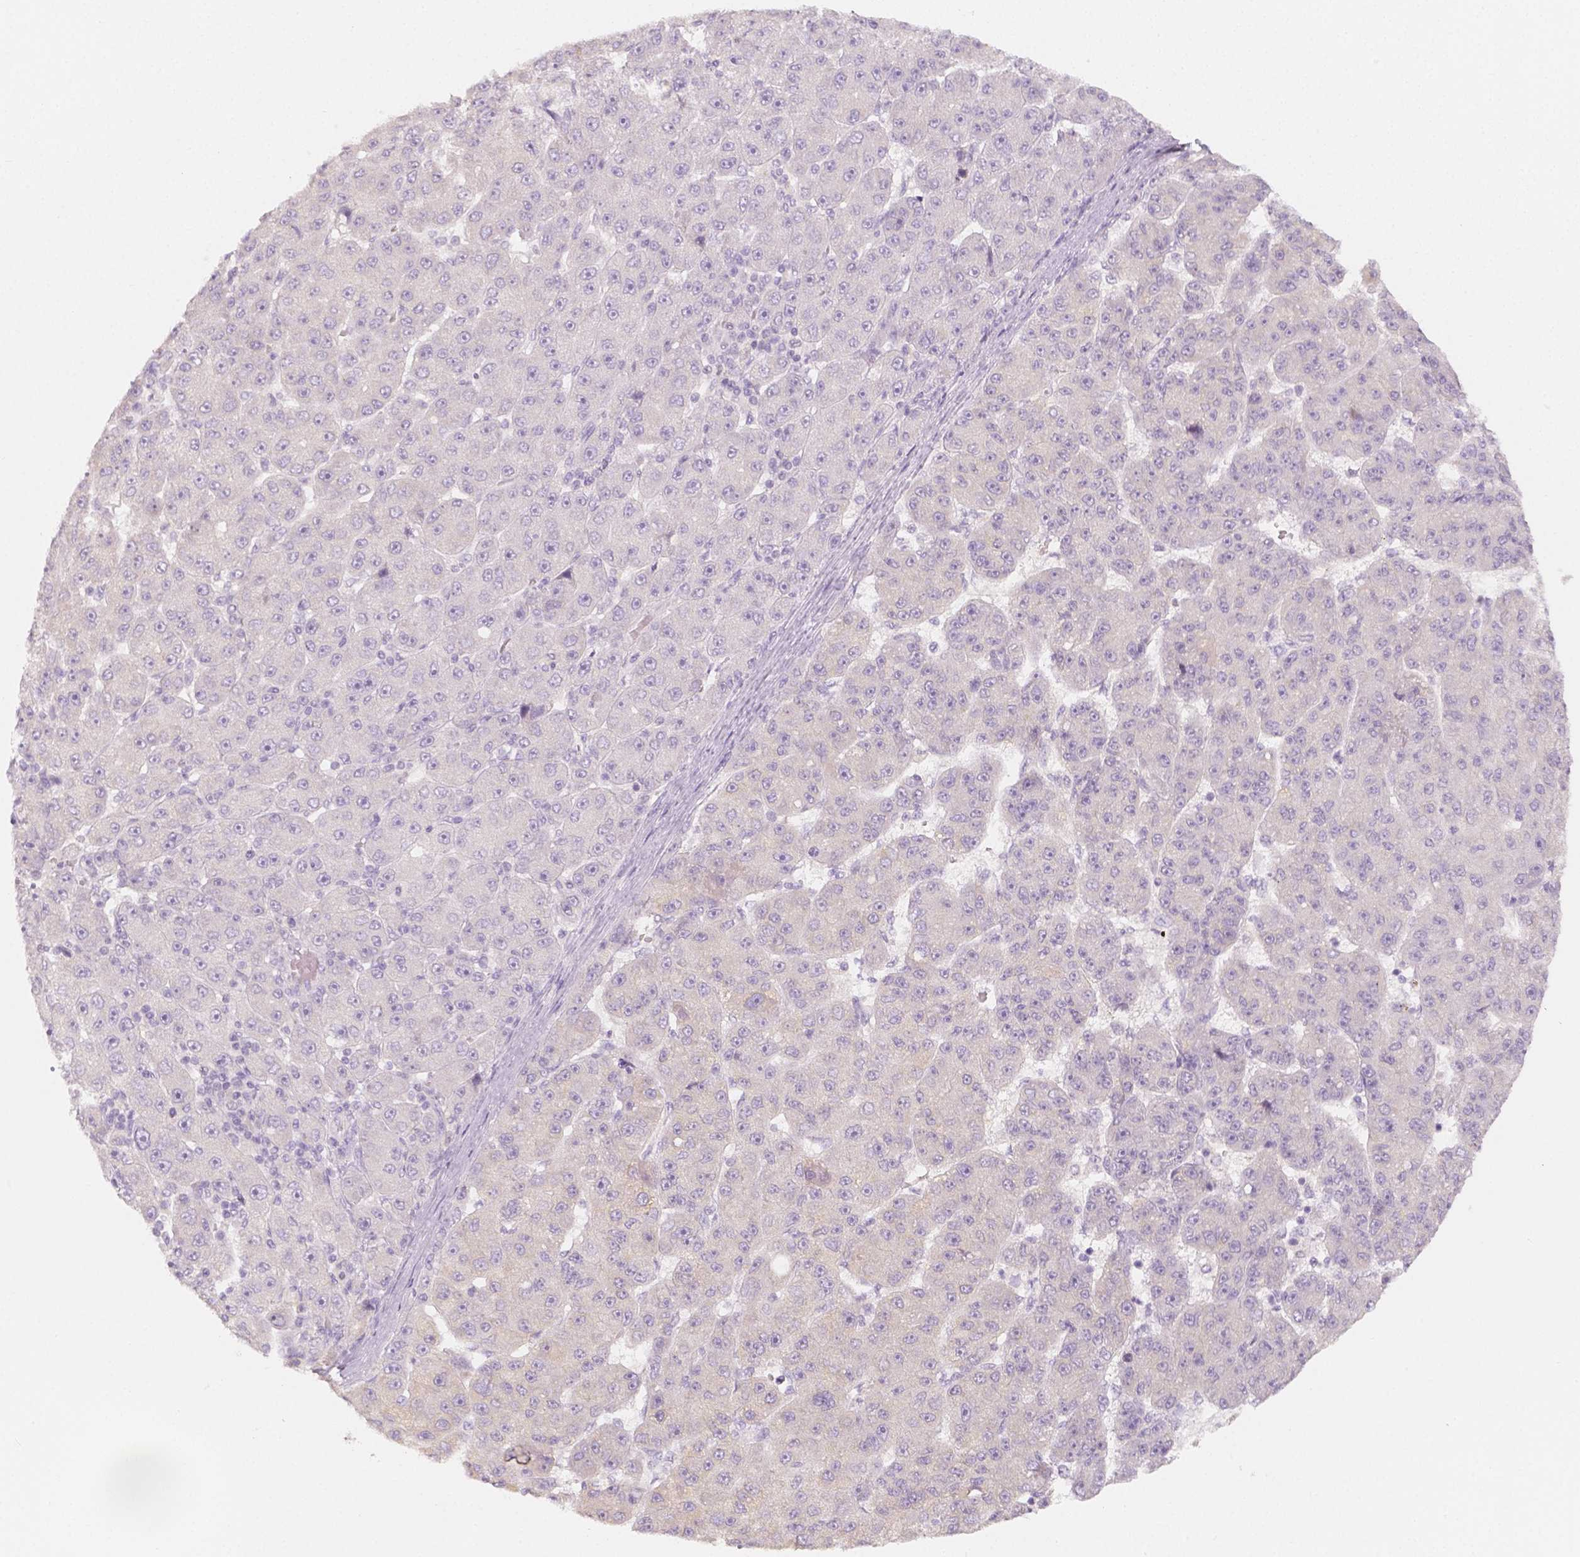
{"staining": {"intensity": "negative", "quantity": "none", "location": "none"}, "tissue": "liver cancer", "cell_type": "Tumor cells", "image_type": "cancer", "snomed": [{"axis": "morphology", "description": "Carcinoma, Hepatocellular, NOS"}, {"axis": "topography", "description": "Liver"}], "caption": "Liver cancer (hepatocellular carcinoma) was stained to show a protein in brown. There is no significant positivity in tumor cells.", "gene": "BATF", "patient": {"sex": "male", "age": 67}}